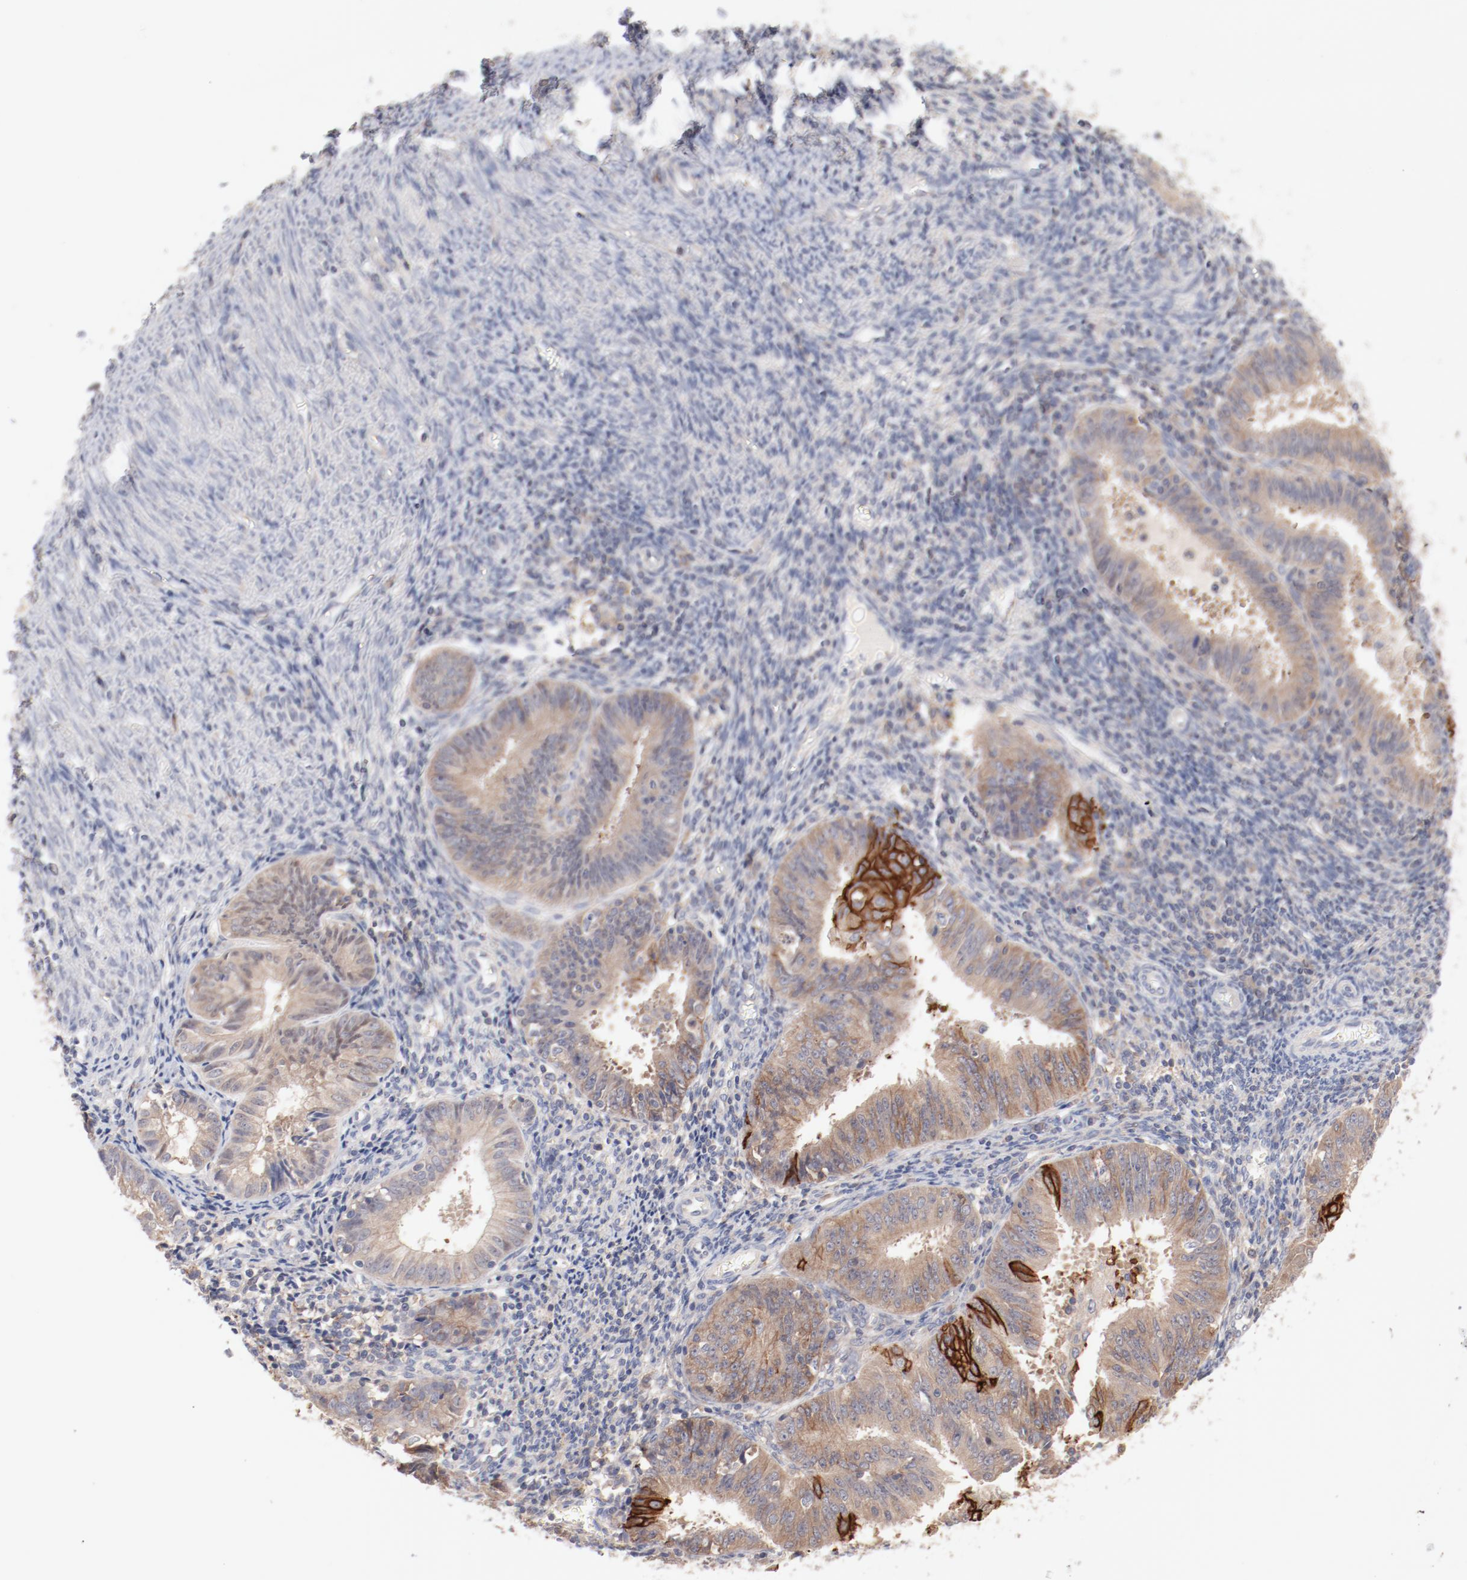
{"staining": {"intensity": "strong", "quantity": "<25%", "location": "cytoplasmic/membranous"}, "tissue": "endometrial cancer", "cell_type": "Tumor cells", "image_type": "cancer", "snomed": [{"axis": "morphology", "description": "Adenocarcinoma, NOS"}, {"axis": "topography", "description": "Endometrium"}], "caption": "Human endometrial cancer stained with a brown dye exhibits strong cytoplasmic/membranous positive expression in about <25% of tumor cells.", "gene": "SETD3", "patient": {"sex": "female", "age": 42}}